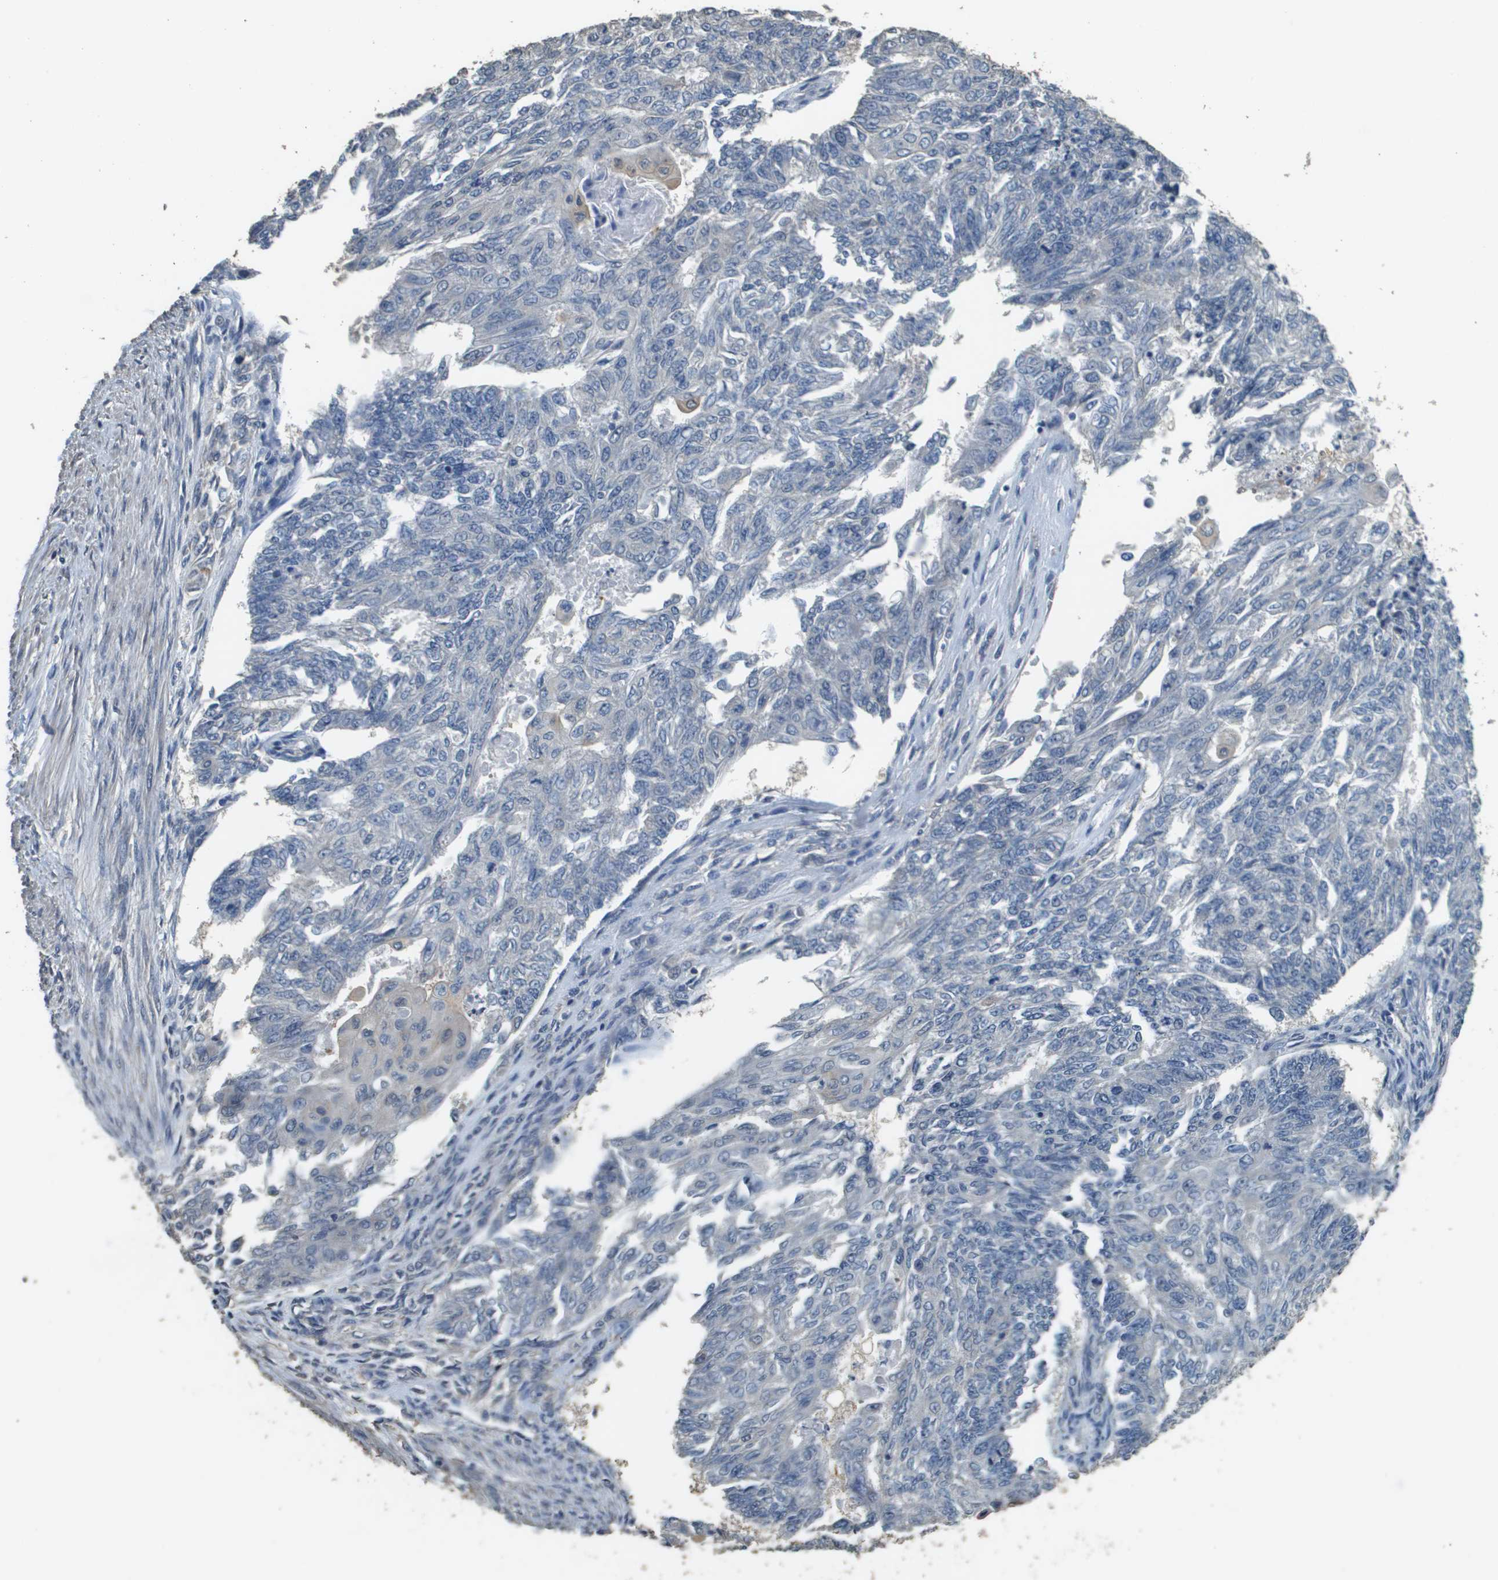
{"staining": {"intensity": "negative", "quantity": "none", "location": "none"}, "tissue": "endometrial cancer", "cell_type": "Tumor cells", "image_type": "cancer", "snomed": [{"axis": "morphology", "description": "Adenocarcinoma, NOS"}, {"axis": "topography", "description": "Endometrium"}], "caption": "Tumor cells show no significant positivity in endometrial cancer (adenocarcinoma).", "gene": "RAB6B", "patient": {"sex": "female", "age": 32}}